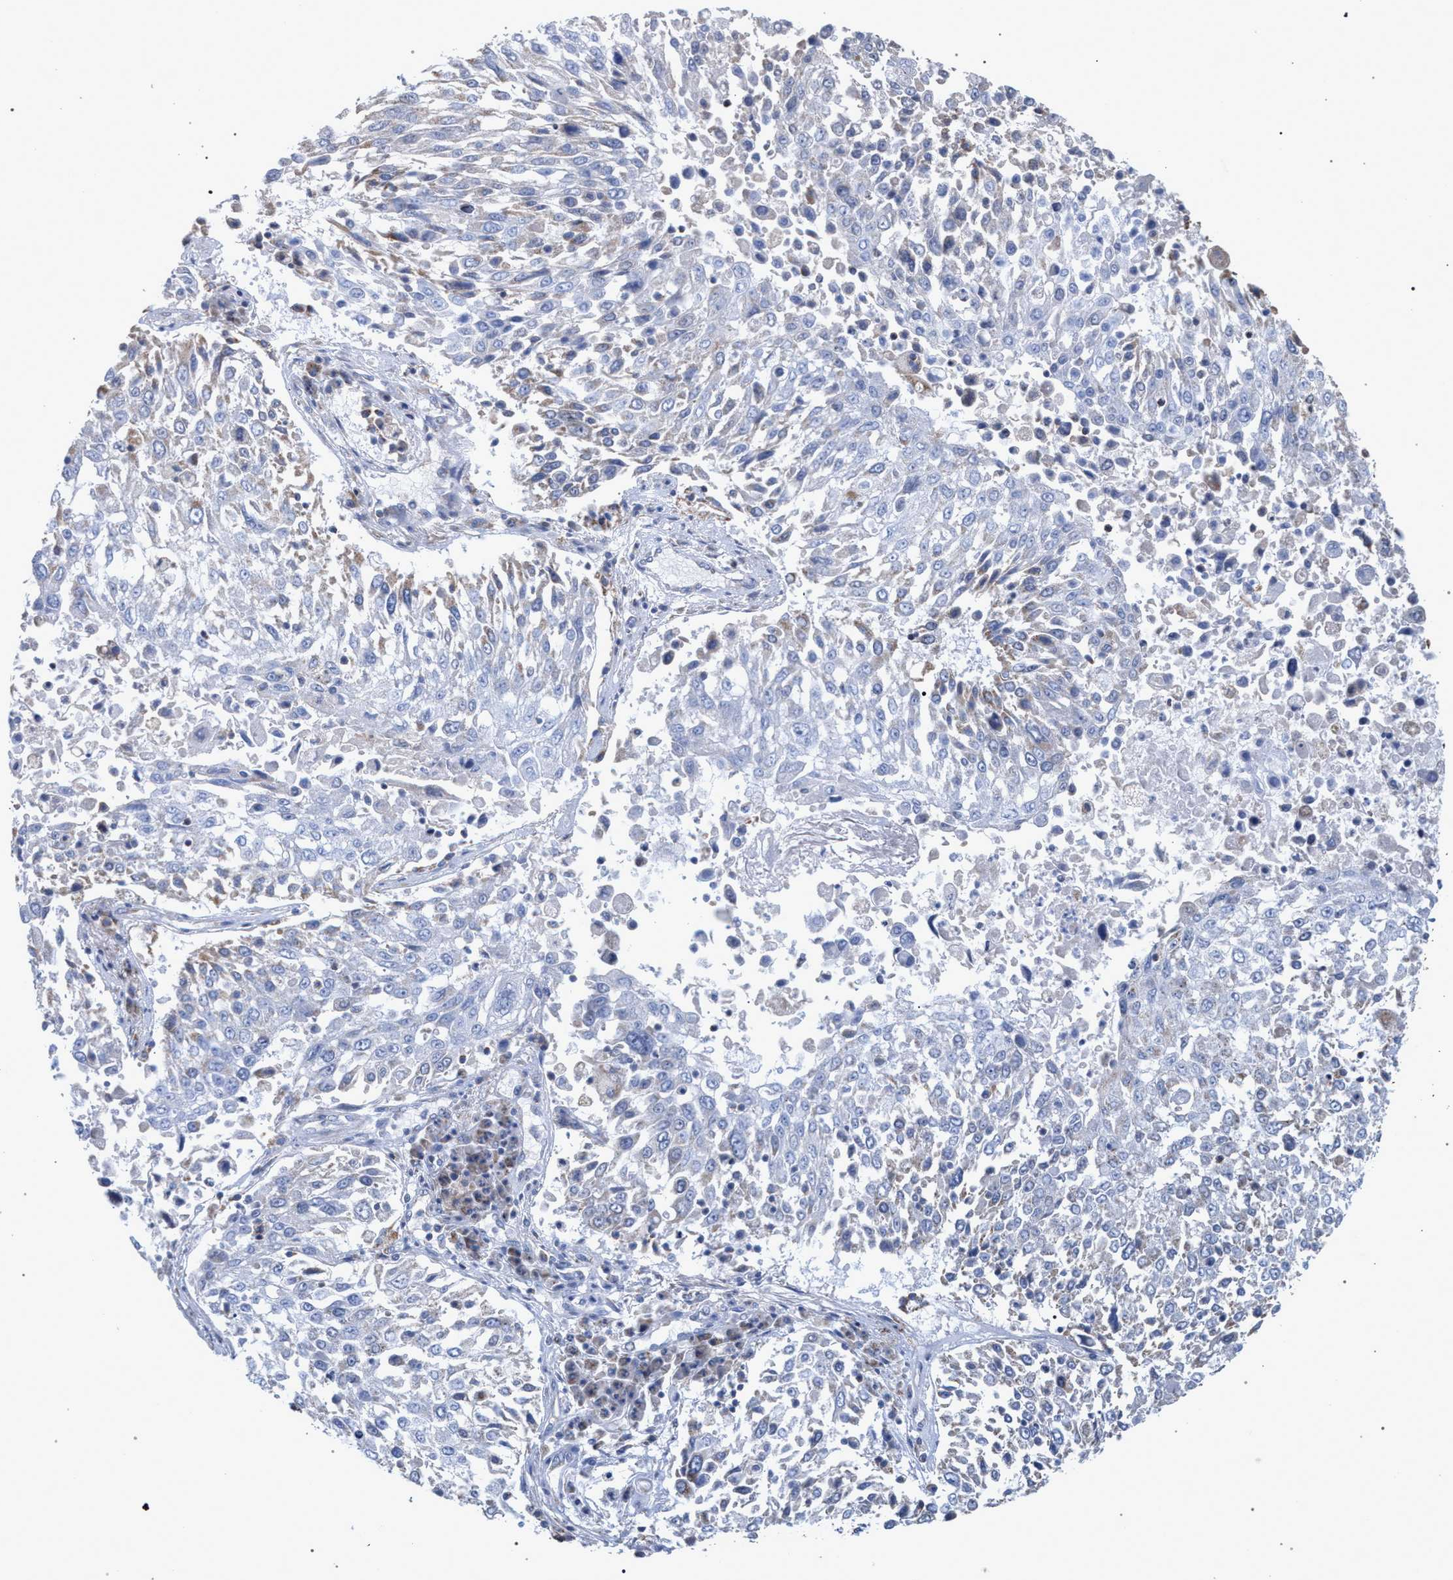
{"staining": {"intensity": "negative", "quantity": "none", "location": "none"}, "tissue": "lung cancer", "cell_type": "Tumor cells", "image_type": "cancer", "snomed": [{"axis": "morphology", "description": "Squamous cell carcinoma, NOS"}, {"axis": "topography", "description": "Lung"}], "caption": "A histopathology image of human lung cancer is negative for staining in tumor cells. (Immunohistochemistry (ihc), brightfield microscopy, high magnification).", "gene": "ECI2", "patient": {"sex": "male", "age": 65}}